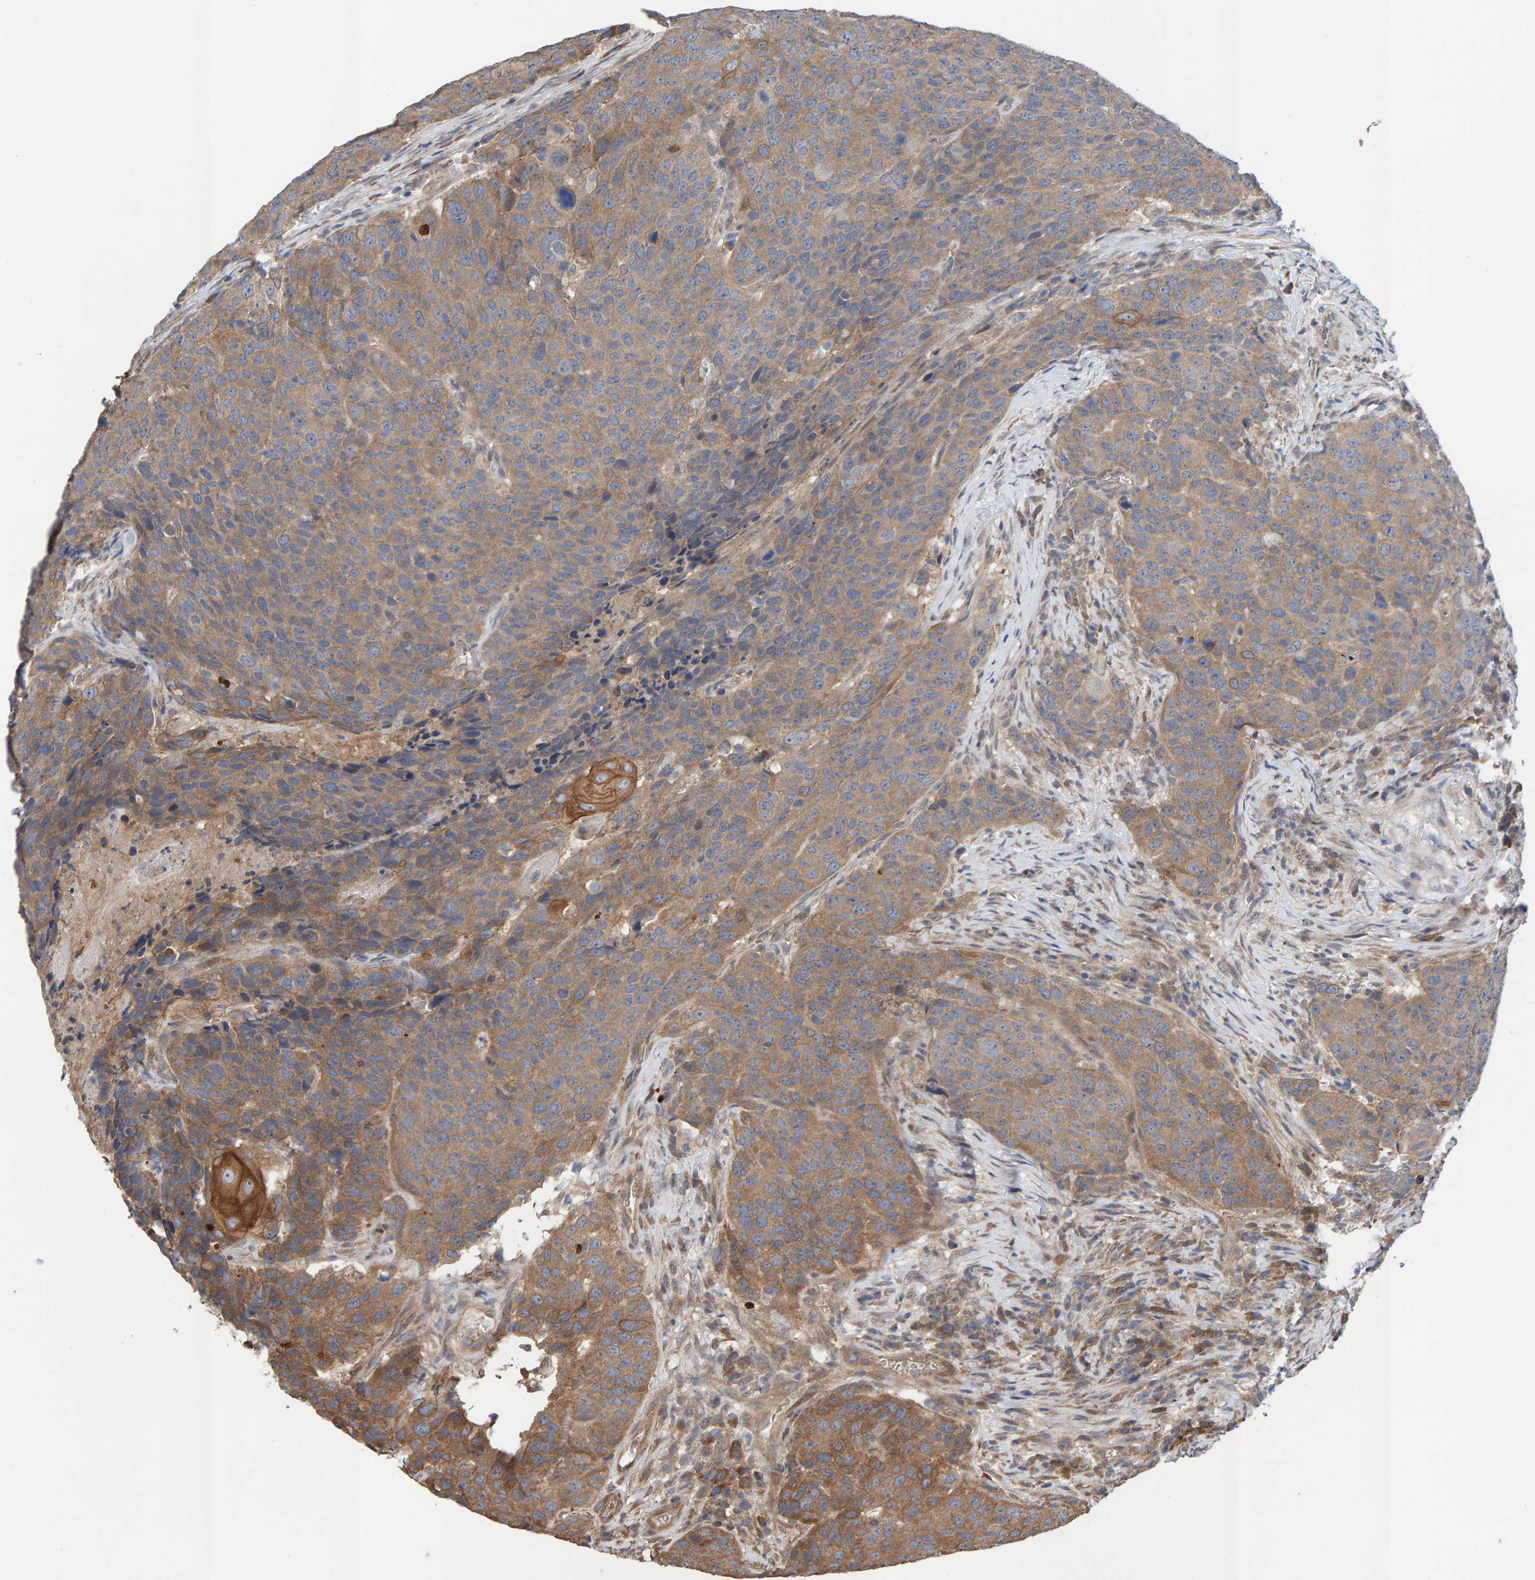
{"staining": {"intensity": "moderate", "quantity": ">75%", "location": "cytoplasmic/membranous"}, "tissue": "head and neck cancer", "cell_type": "Tumor cells", "image_type": "cancer", "snomed": [{"axis": "morphology", "description": "Squamous cell carcinoma, NOS"}, {"axis": "topography", "description": "Head-Neck"}], "caption": "Immunohistochemical staining of human head and neck squamous cell carcinoma exhibits moderate cytoplasmic/membranous protein expression in about >75% of tumor cells. The staining was performed using DAB, with brown indicating positive protein expression. Nuclei are stained blue with hematoxylin.", "gene": "LRSAM1", "patient": {"sex": "male", "age": 66}}